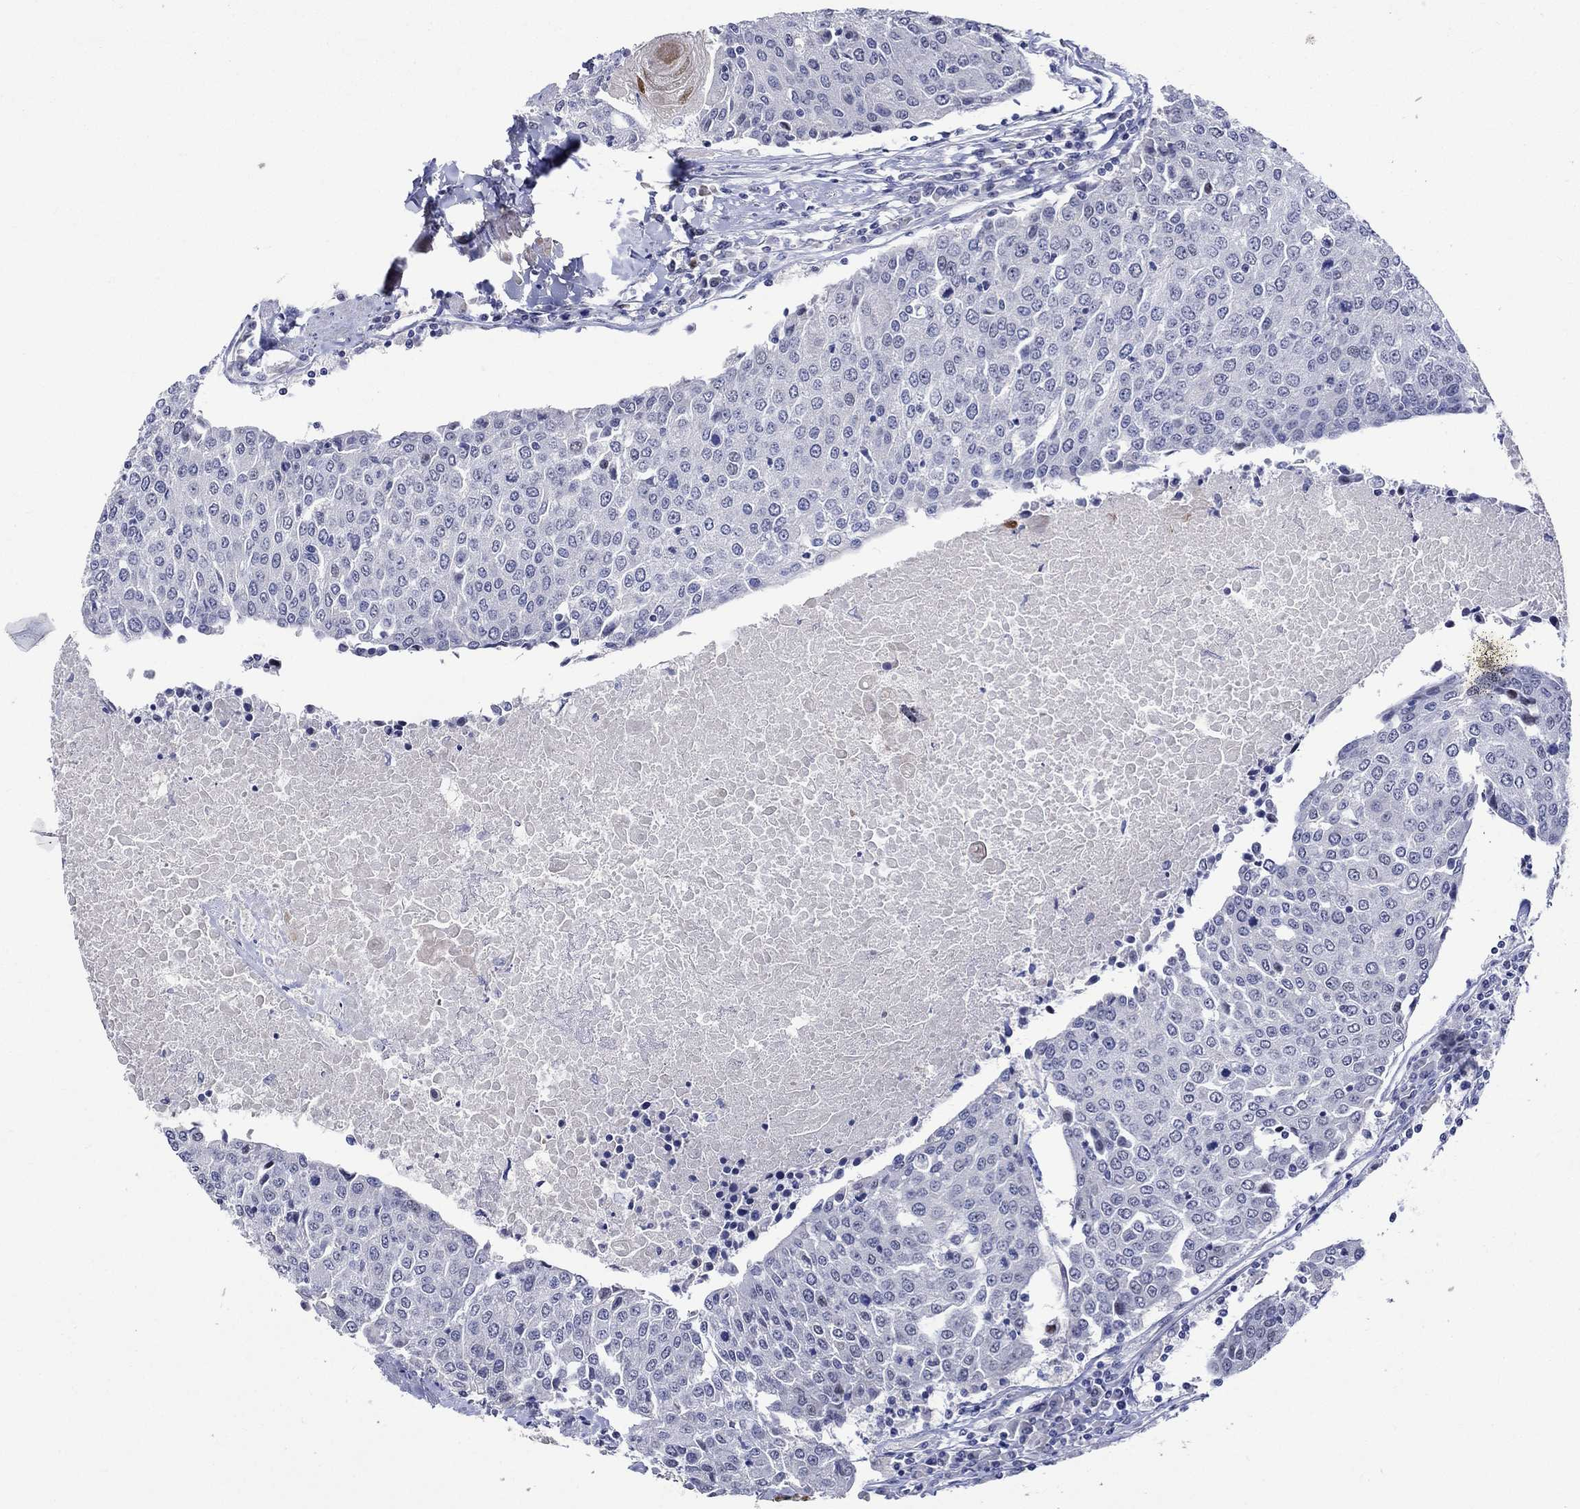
{"staining": {"intensity": "negative", "quantity": "none", "location": "none"}, "tissue": "urothelial cancer", "cell_type": "Tumor cells", "image_type": "cancer", "snomed": [{"axis": "morphology", "description": "Urothelial carcinoma, High grade"}, {"axis": "topography", "description": "Urinary bladder"}], "caption": "IHC micrograph of human urothelial carcinoma (high-grade) stained for a protein (brown), which displays no expression in tumor cells. (Brightfield microscopy of DAB (3,3'-diaminobenzidine) immunohistochemistry (IHC) at high magnification).", "gene": "CRYAB", "patient": {"sex": "female", "age": 85}}